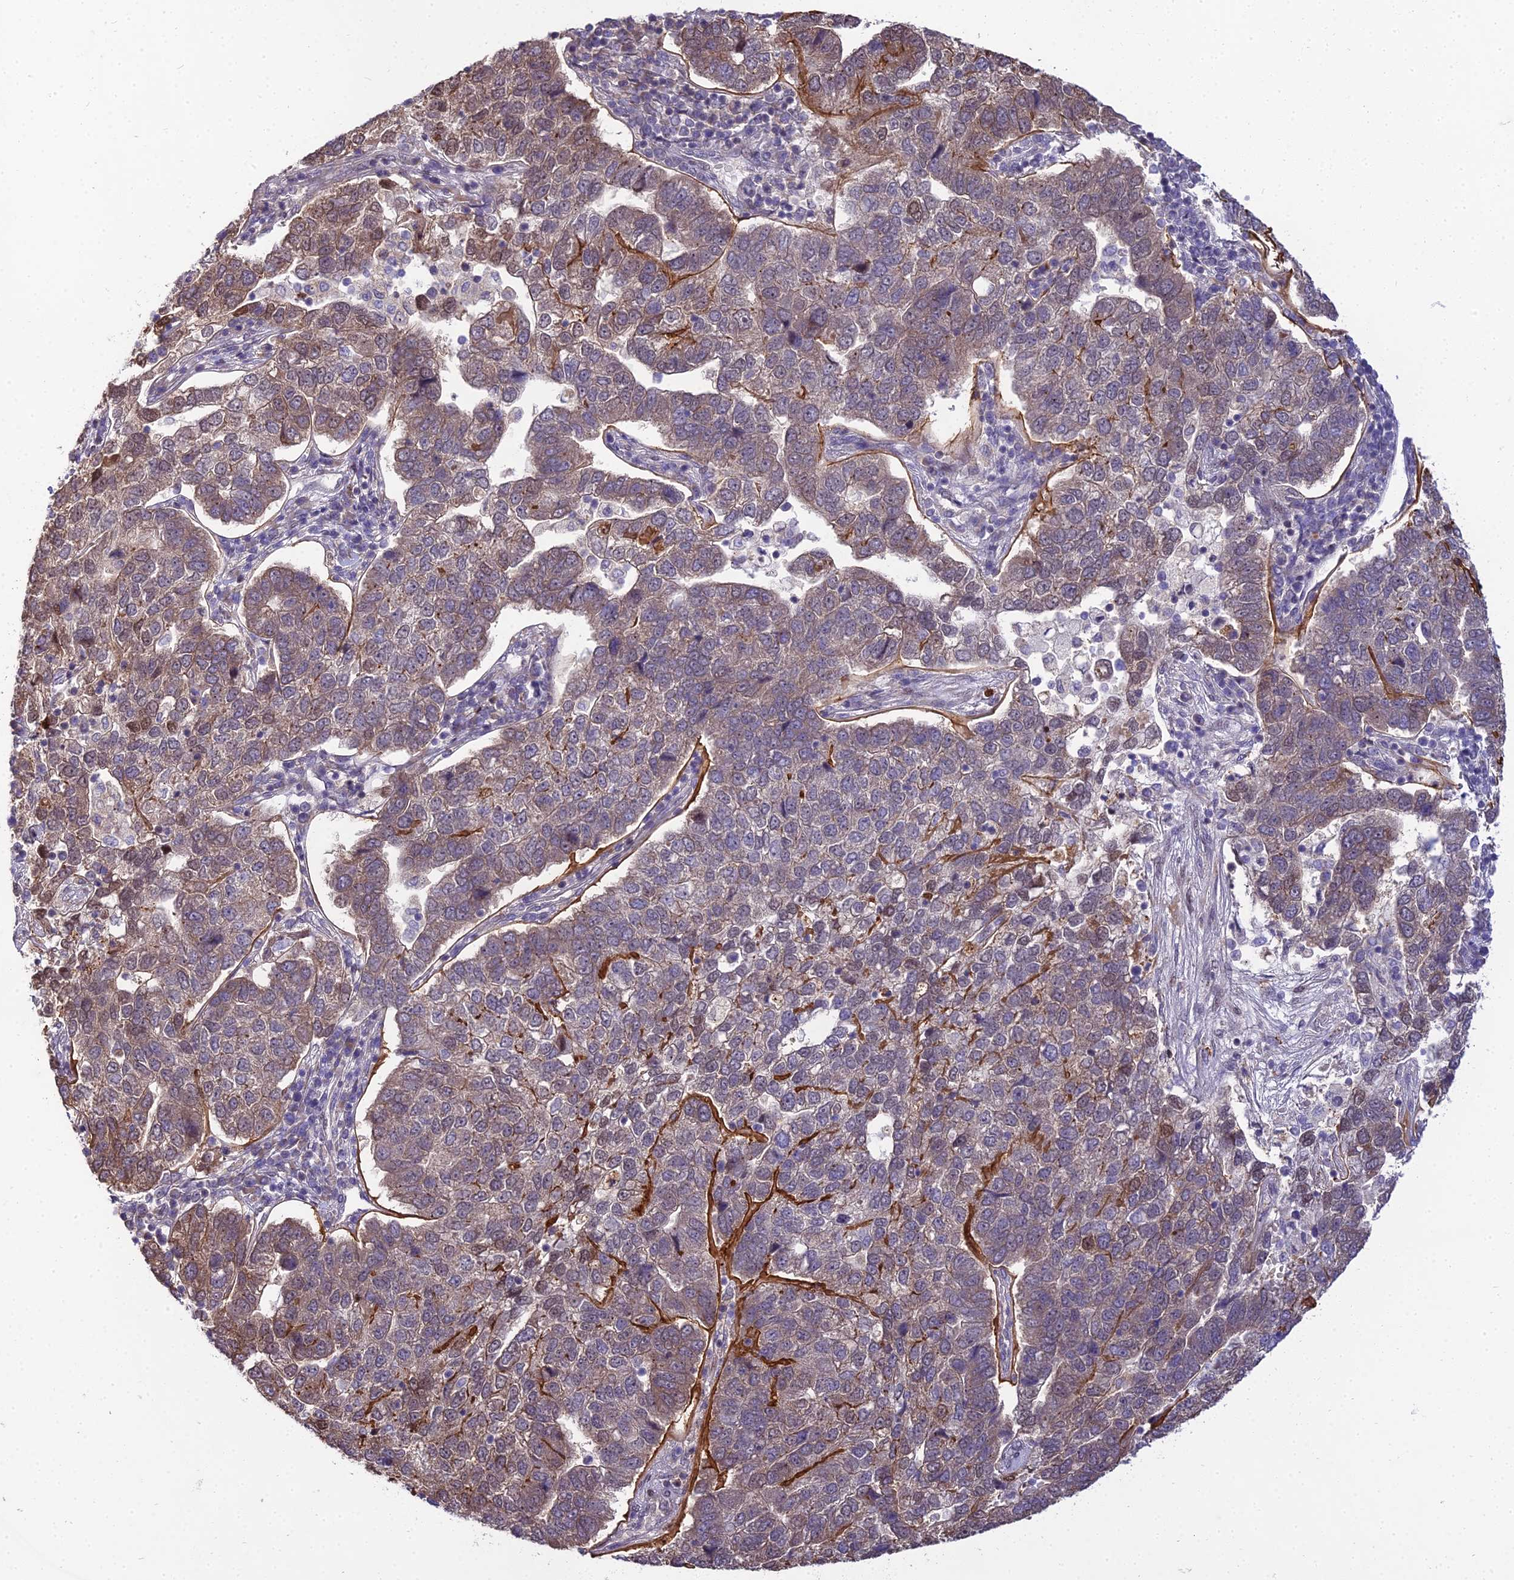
{"staining": {"intensity": "strong", "quantity": "25%-75%", "location": "nuclear"}, "tissue": "pancreatic cancer", "cell_type": "Tumor cells", "image_type": "cancer", "snomed": [{"axis": "morphology", "description": "Adenocarcinoma, NOS"}, {"axis": "topography", "description": "Pancreas"}], "caption": "About 25%-75% of tumor cells in human pancreatic adenocarcinoma show strong nuclear protein positivity as visualized by brown immunohistochemical staining.", "gene": "ZNF707", "patient": {"sex": "female", "age": 61}}